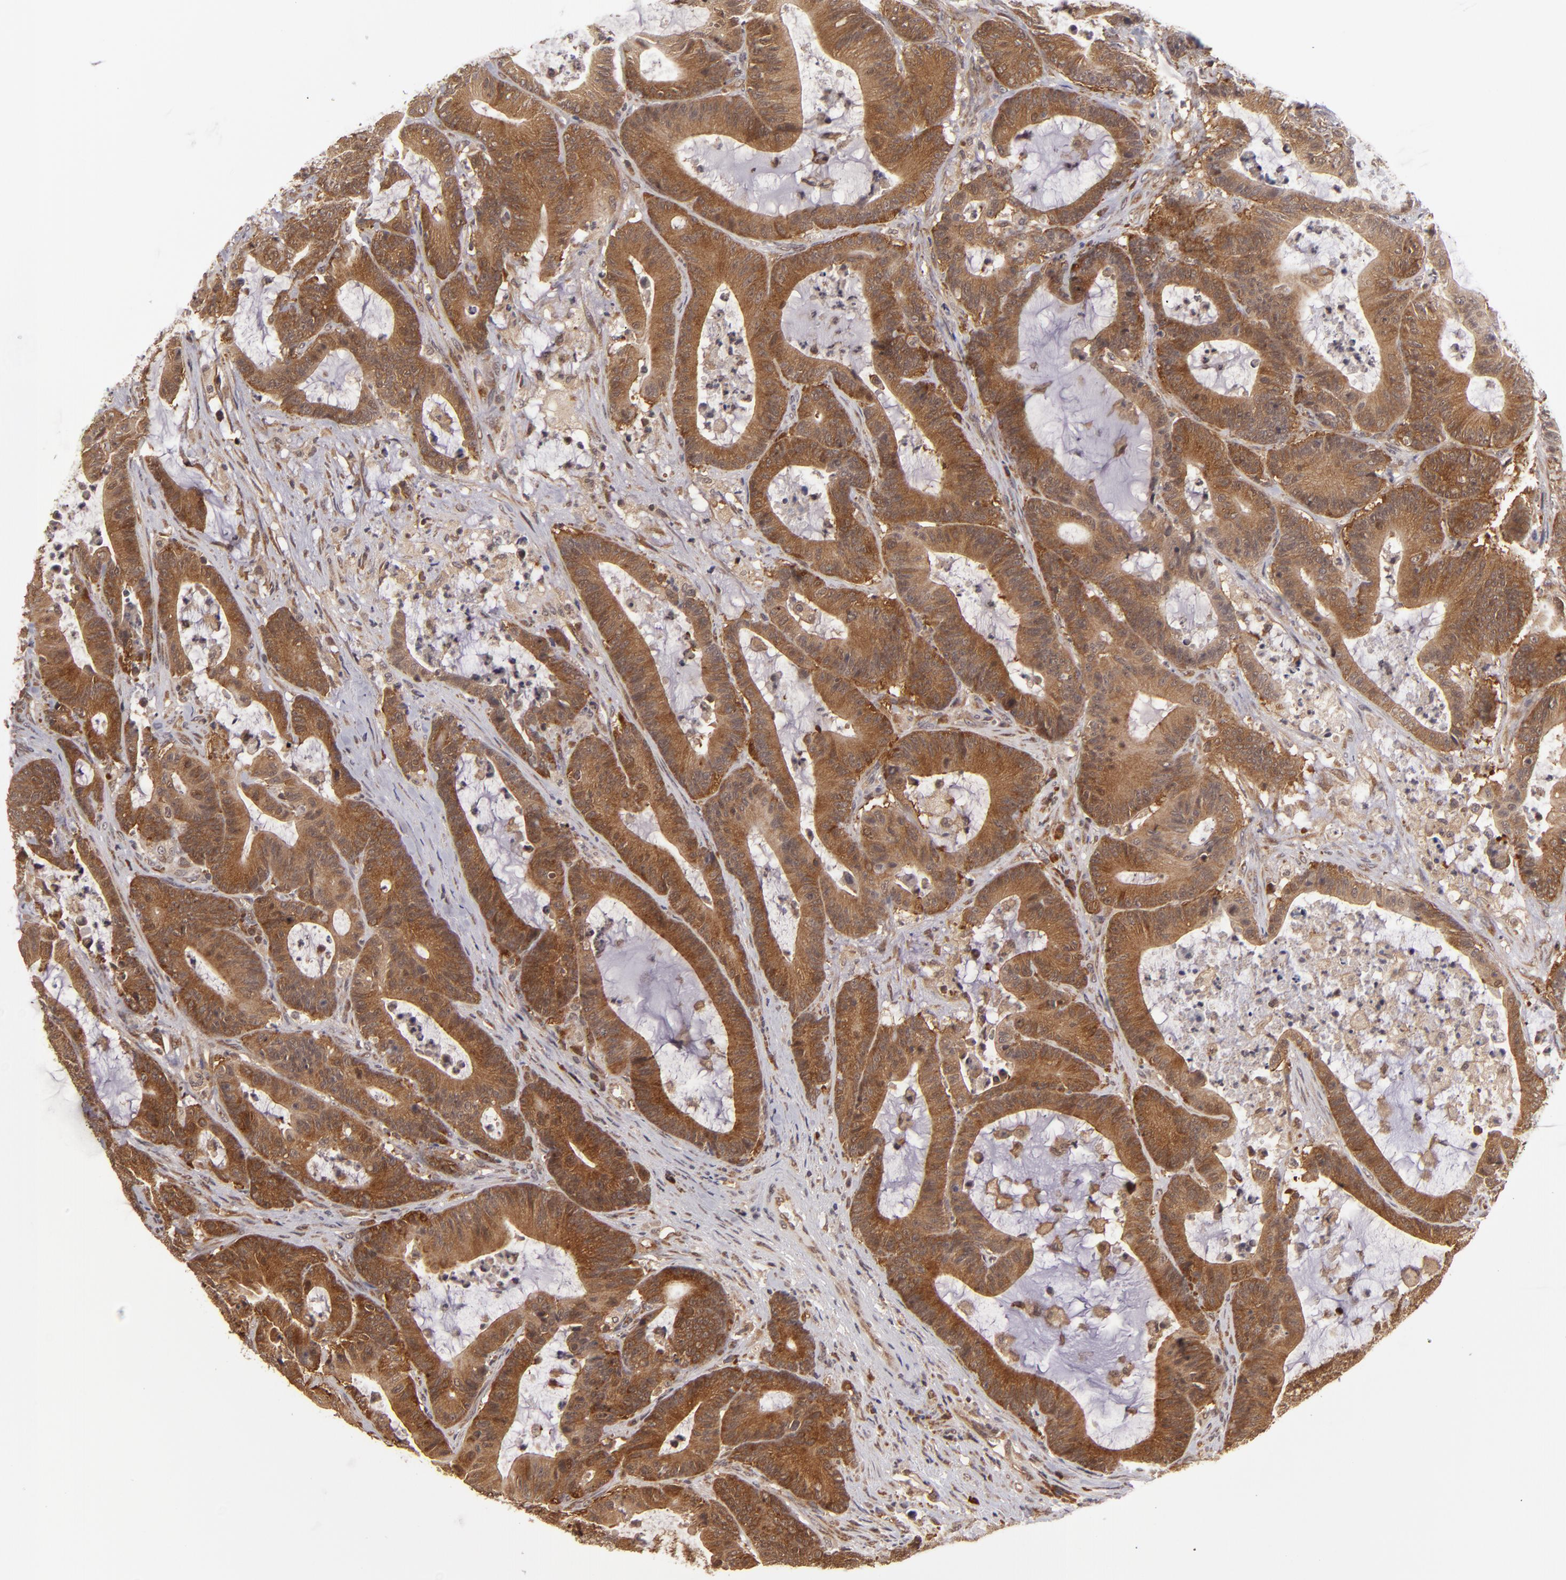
{"staining": {"intensity": "strong", "quantity": ">75%", "location": "cytoplasmic/membranous"}, "tissue": "colorectal cancer", "cell_type": "Tumor cells", "image_type": "cancer", "snomed": [{"axis": "morphology", "description": "Adenocarcinoma, NOS"}, {"axis": "topography", "description": "Colon"}], "caption": "This is a histology image of immunohistochemistry staining of colorectal cancer (adenocarcinoma), which shows strong expression in the cytoplasmic/membranous of tumor cells.", "gene": "MAPK3", "patient": {"sex": "female", "age": 84}}